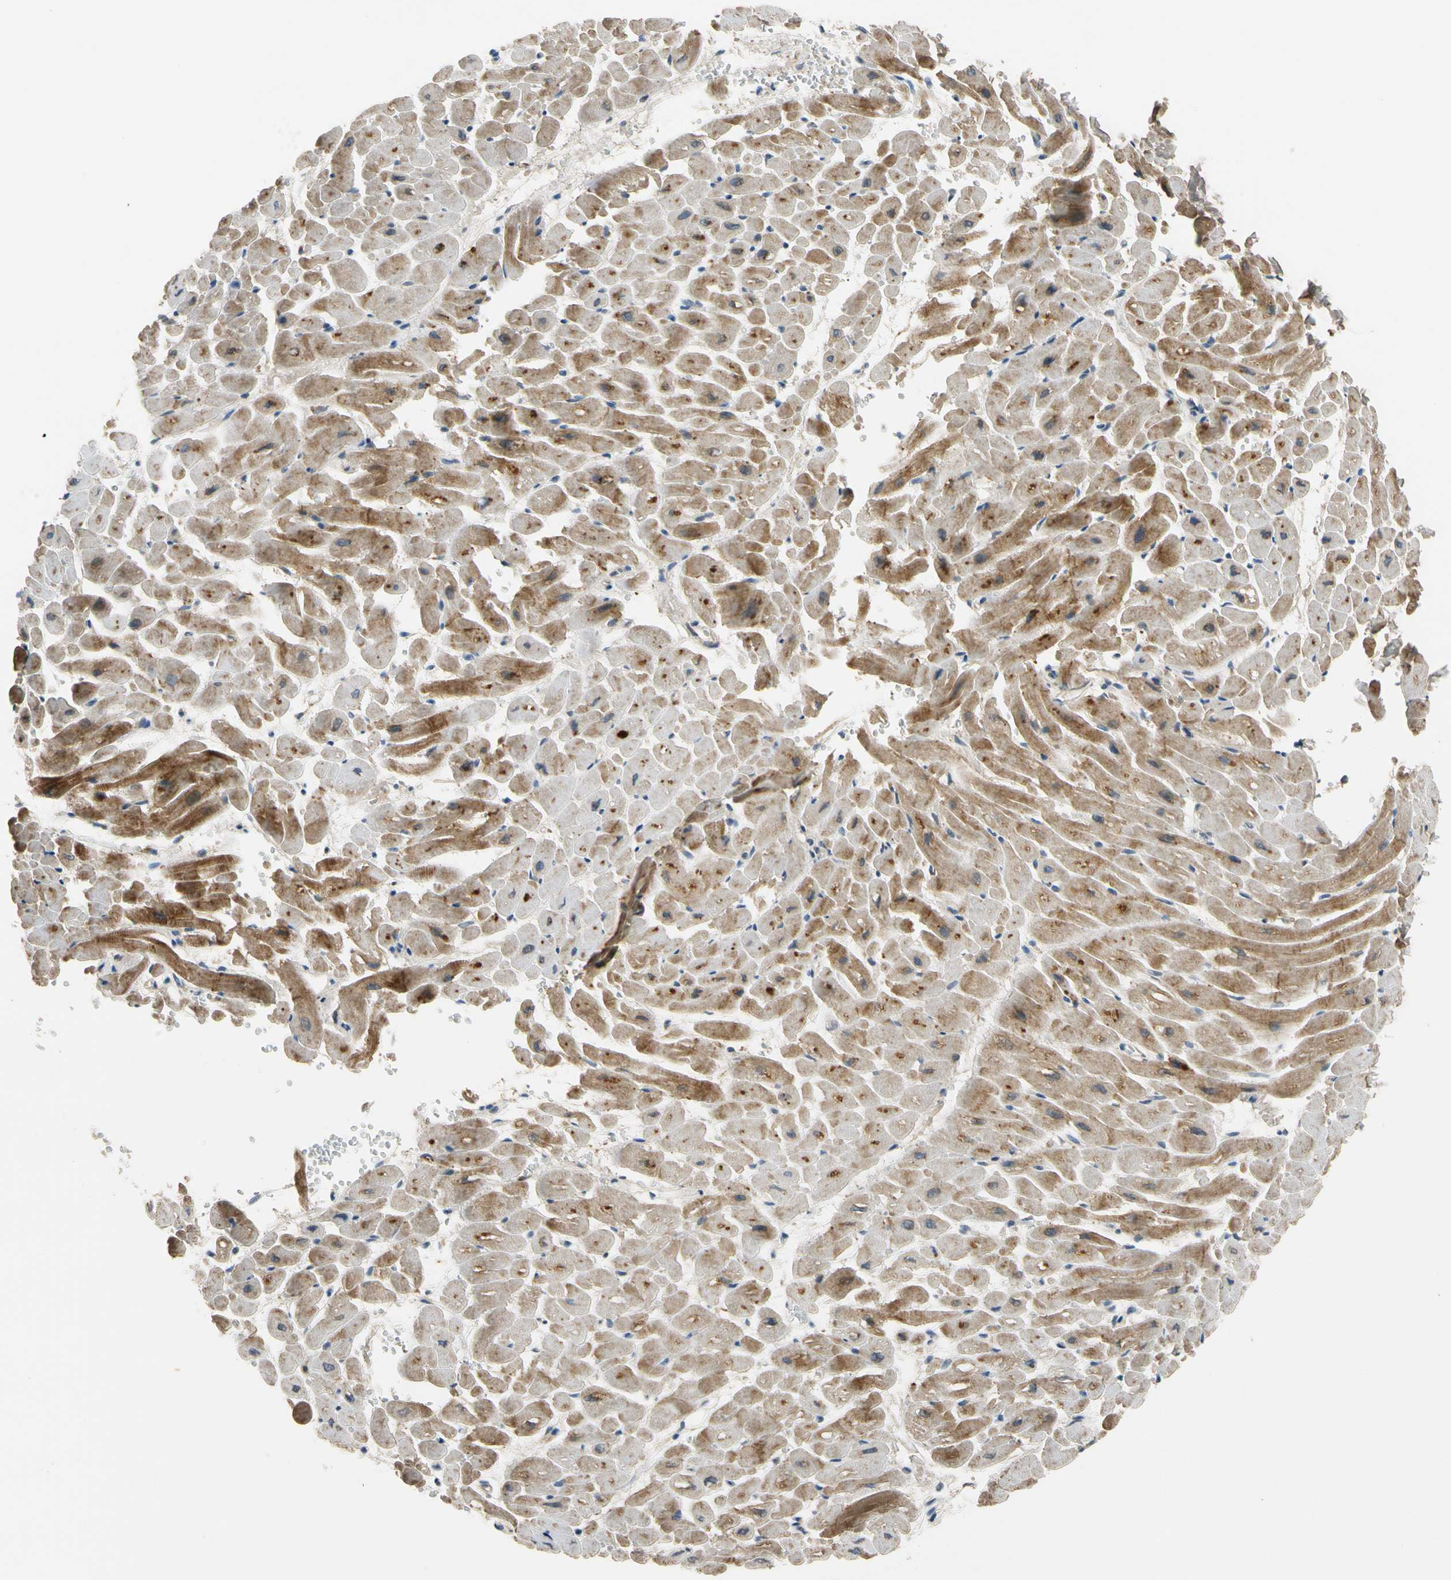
{"staining": {"intensity": "moderate", "quantity": ">75%", "location": "cytoplasmic/membranous"}, "tissue": "heart muscle", "cell_type": "Cardiomyocytes", "image_type": "normal", "snomed": [{"axis": "morphology", "description": "Normal tissue, NOS"}, {"axis": "topography", "description": "Heart"}], "caption": "Moderate cytoplasmic/membranous expression is appreciated in approximately >75% of cardiomyocytes in benign heart muscle. Using DAB (brown) and hematoxylin (blue) stains, captured at high magnification using brightfield microscopy.", "gene": "MST1R", "patient": {"sex": "male", "age": 45}}